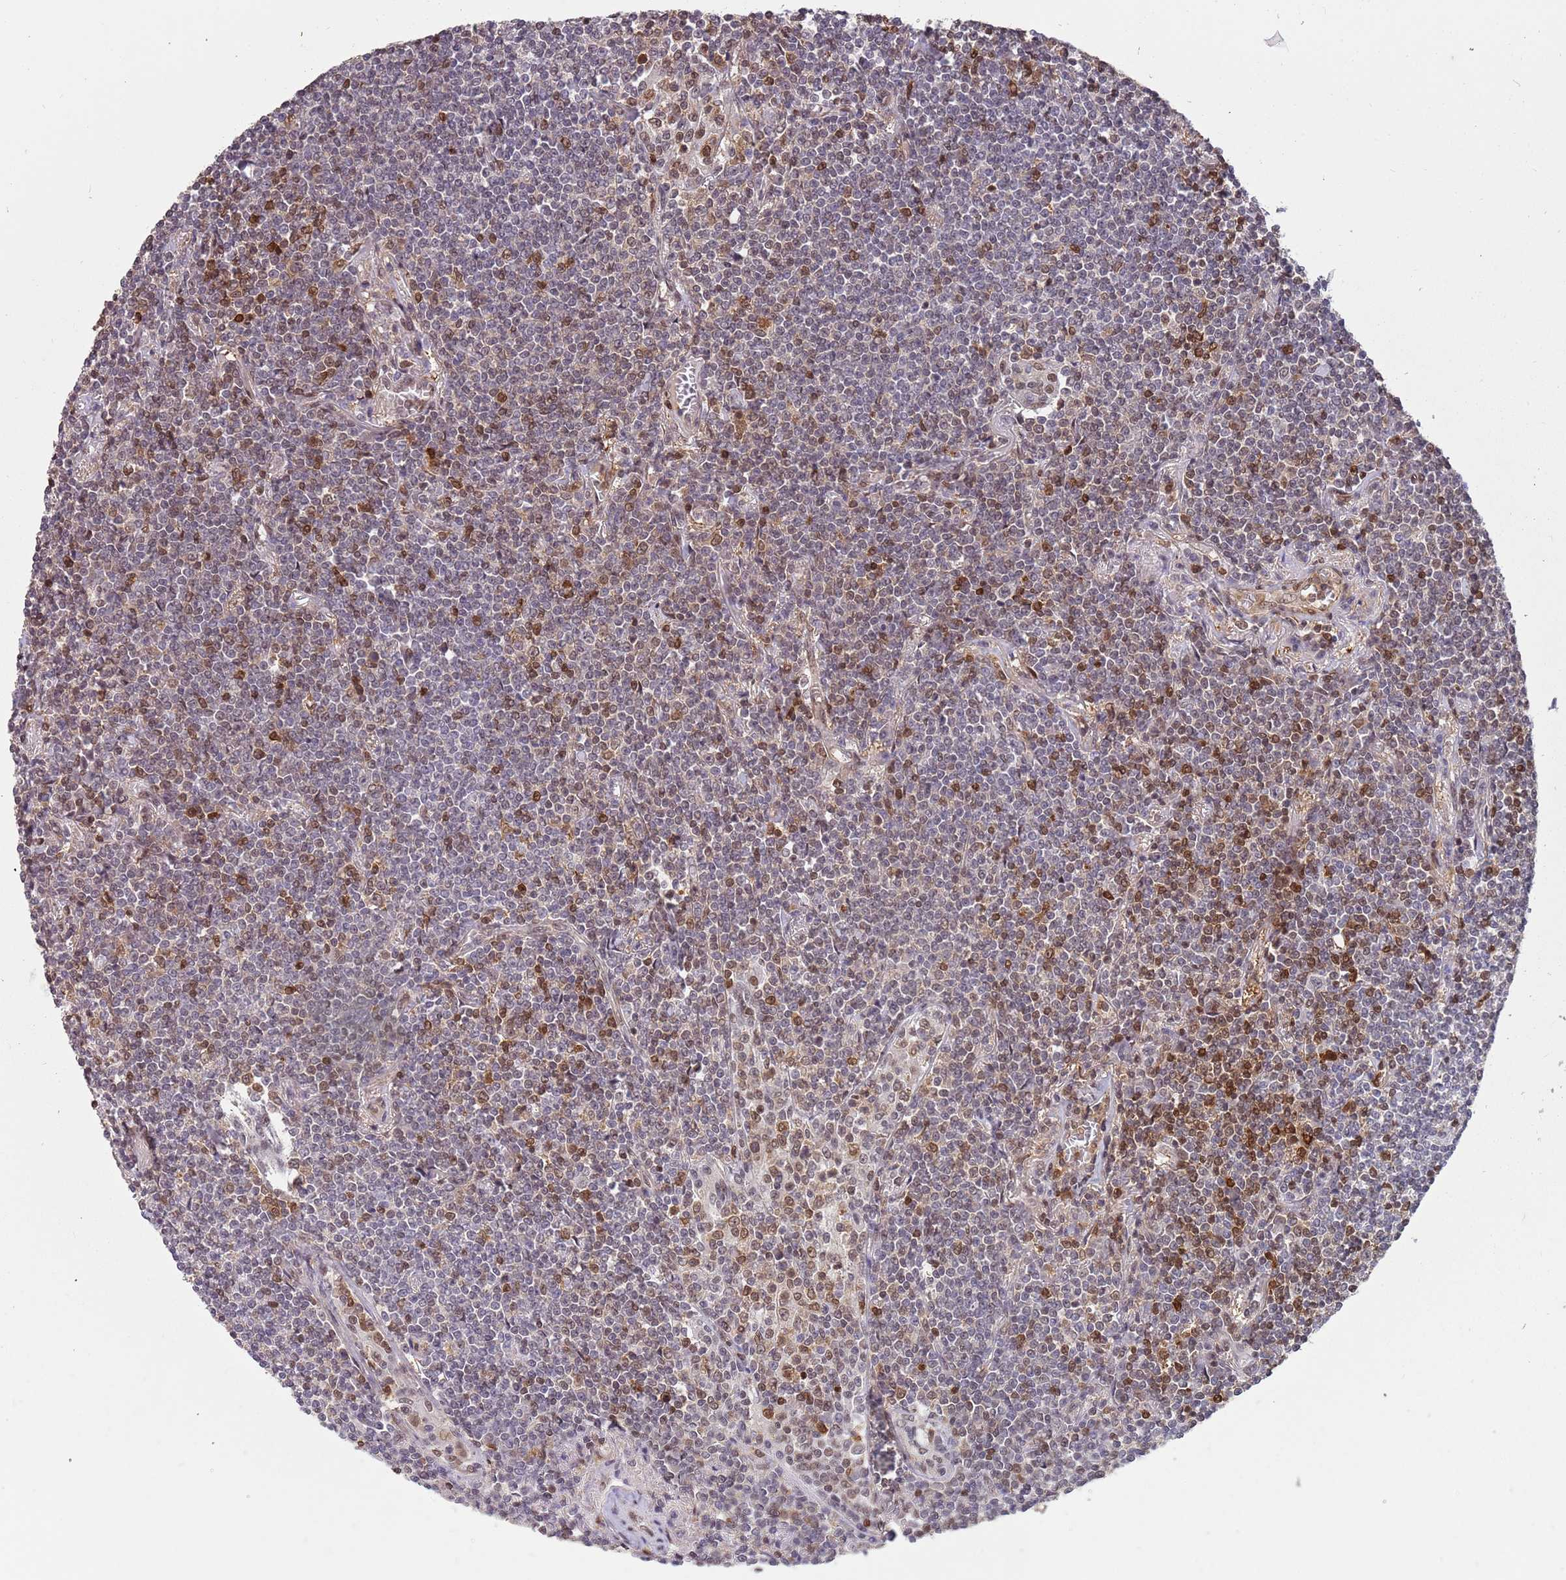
{"staining": {"intensity": "moderate", "quantity": "<25%", "location": "nuclear"}, "tissue": "lymphoma", "cell_type": "Tumor cells", "image_type": "cancer", "snomed": [{"axis": "morphology", "description": "Malignant lymphoma, non-Hodgkin's type, Low grade"}, {"axis": "topography", "description": "Lung"}], "caption": "Lymphoma was stained to show a protein in brown. There is low levels of moderate nuclear positivity in about <25% of tumor cells.", "gene": "GBP2", "patient": {"sex": "female", "age": 71}}